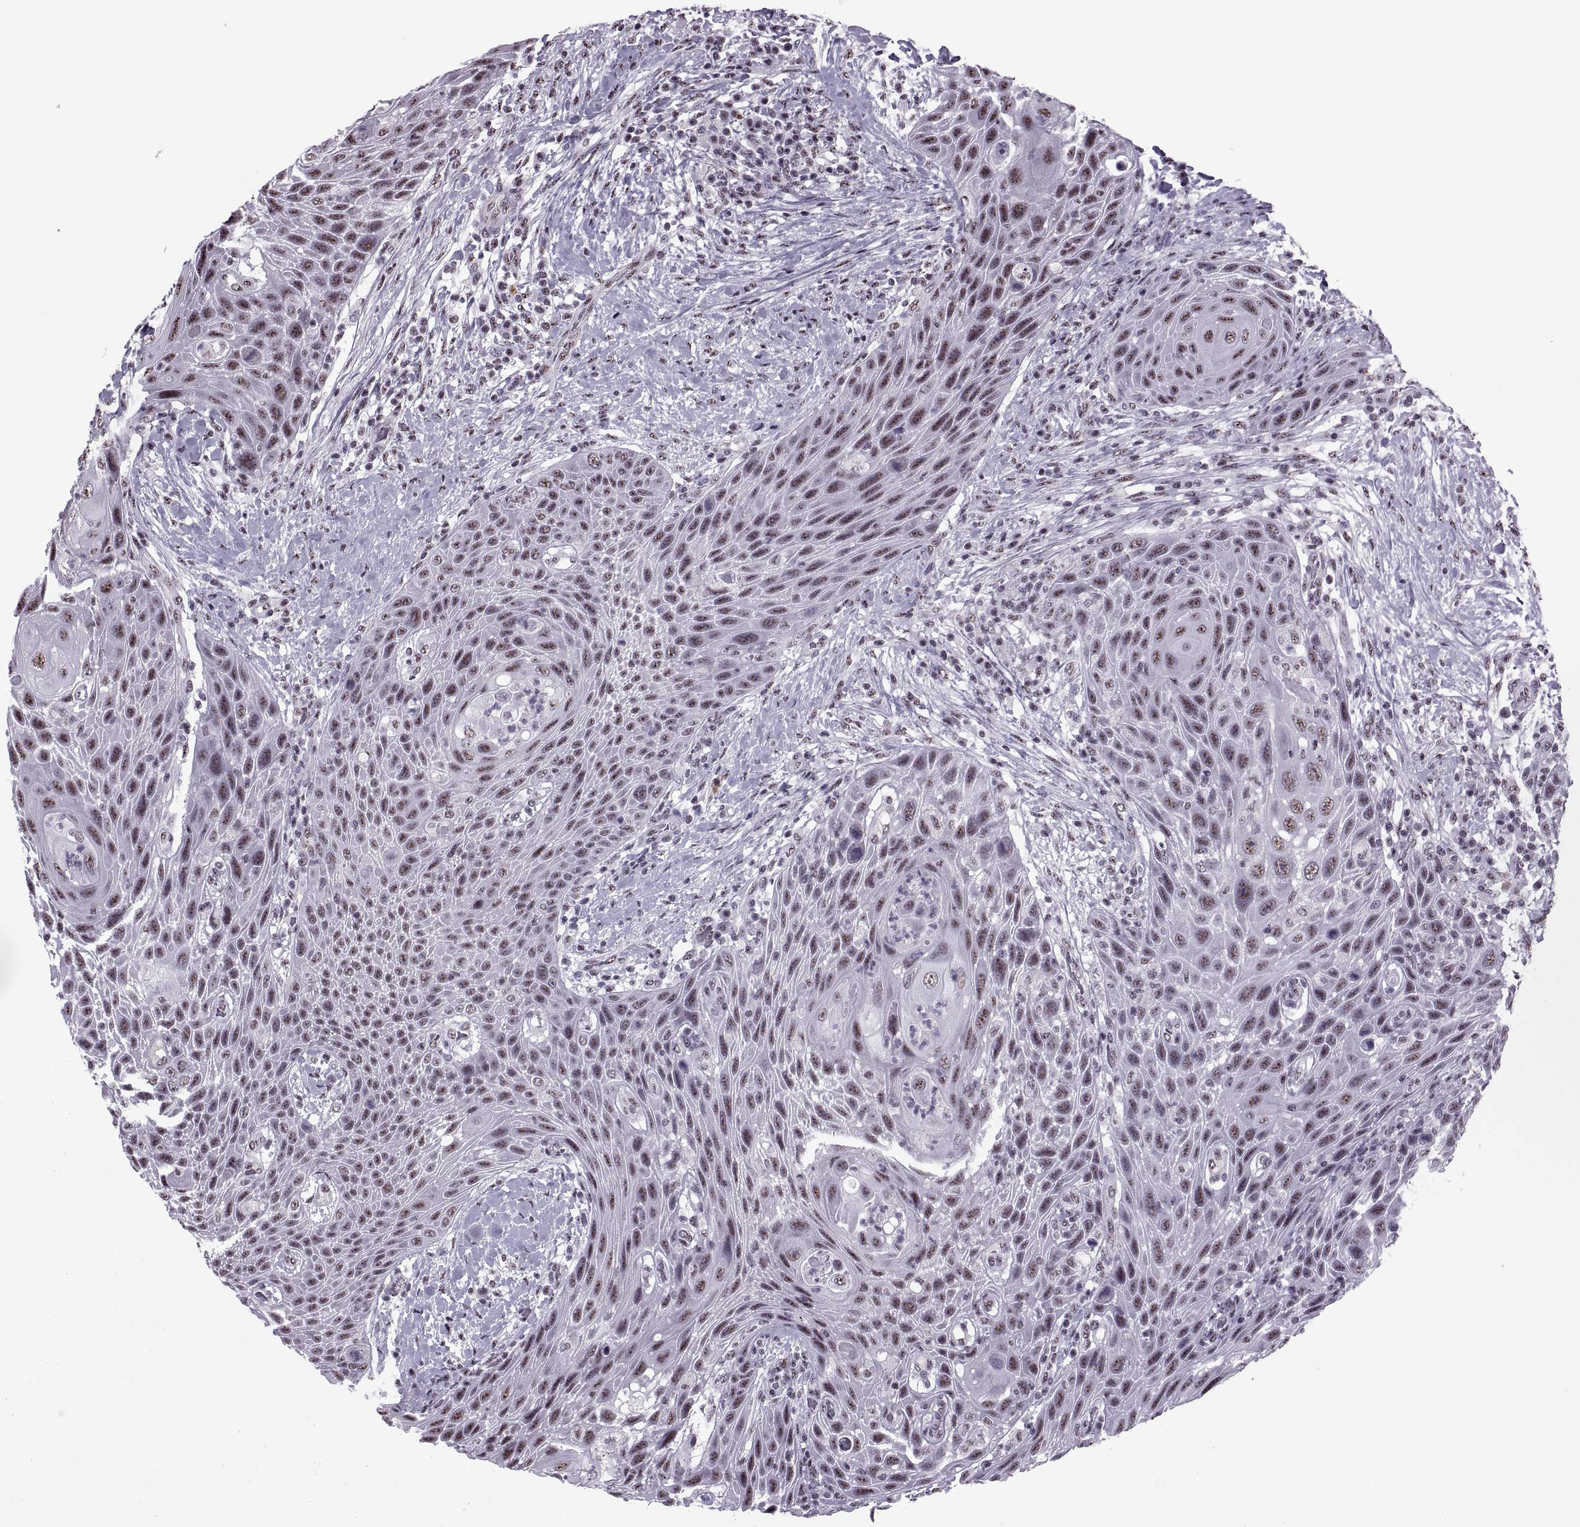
{"staining": {"intensity": "weak", "quantity": ">75%", "location": "nuclear"}, "tissue": "head and neck cancer", "cell_type": "Tumor cells", "image_type": "cancer", "snomed": [{"axis": "morphology", "description": "Squamous cell carcinoma, NOS"}, {"axis": "topography", "description": "Head-Neck"}], "caption": "Immunohistochemical staining of squamous cell carcinoma (head and neck) shows low levels of weak nuclear positivity in approximately >75% of tumor cells.", "gene": "MAGEA4", "patient": {"sex": "male", "age": 69}}